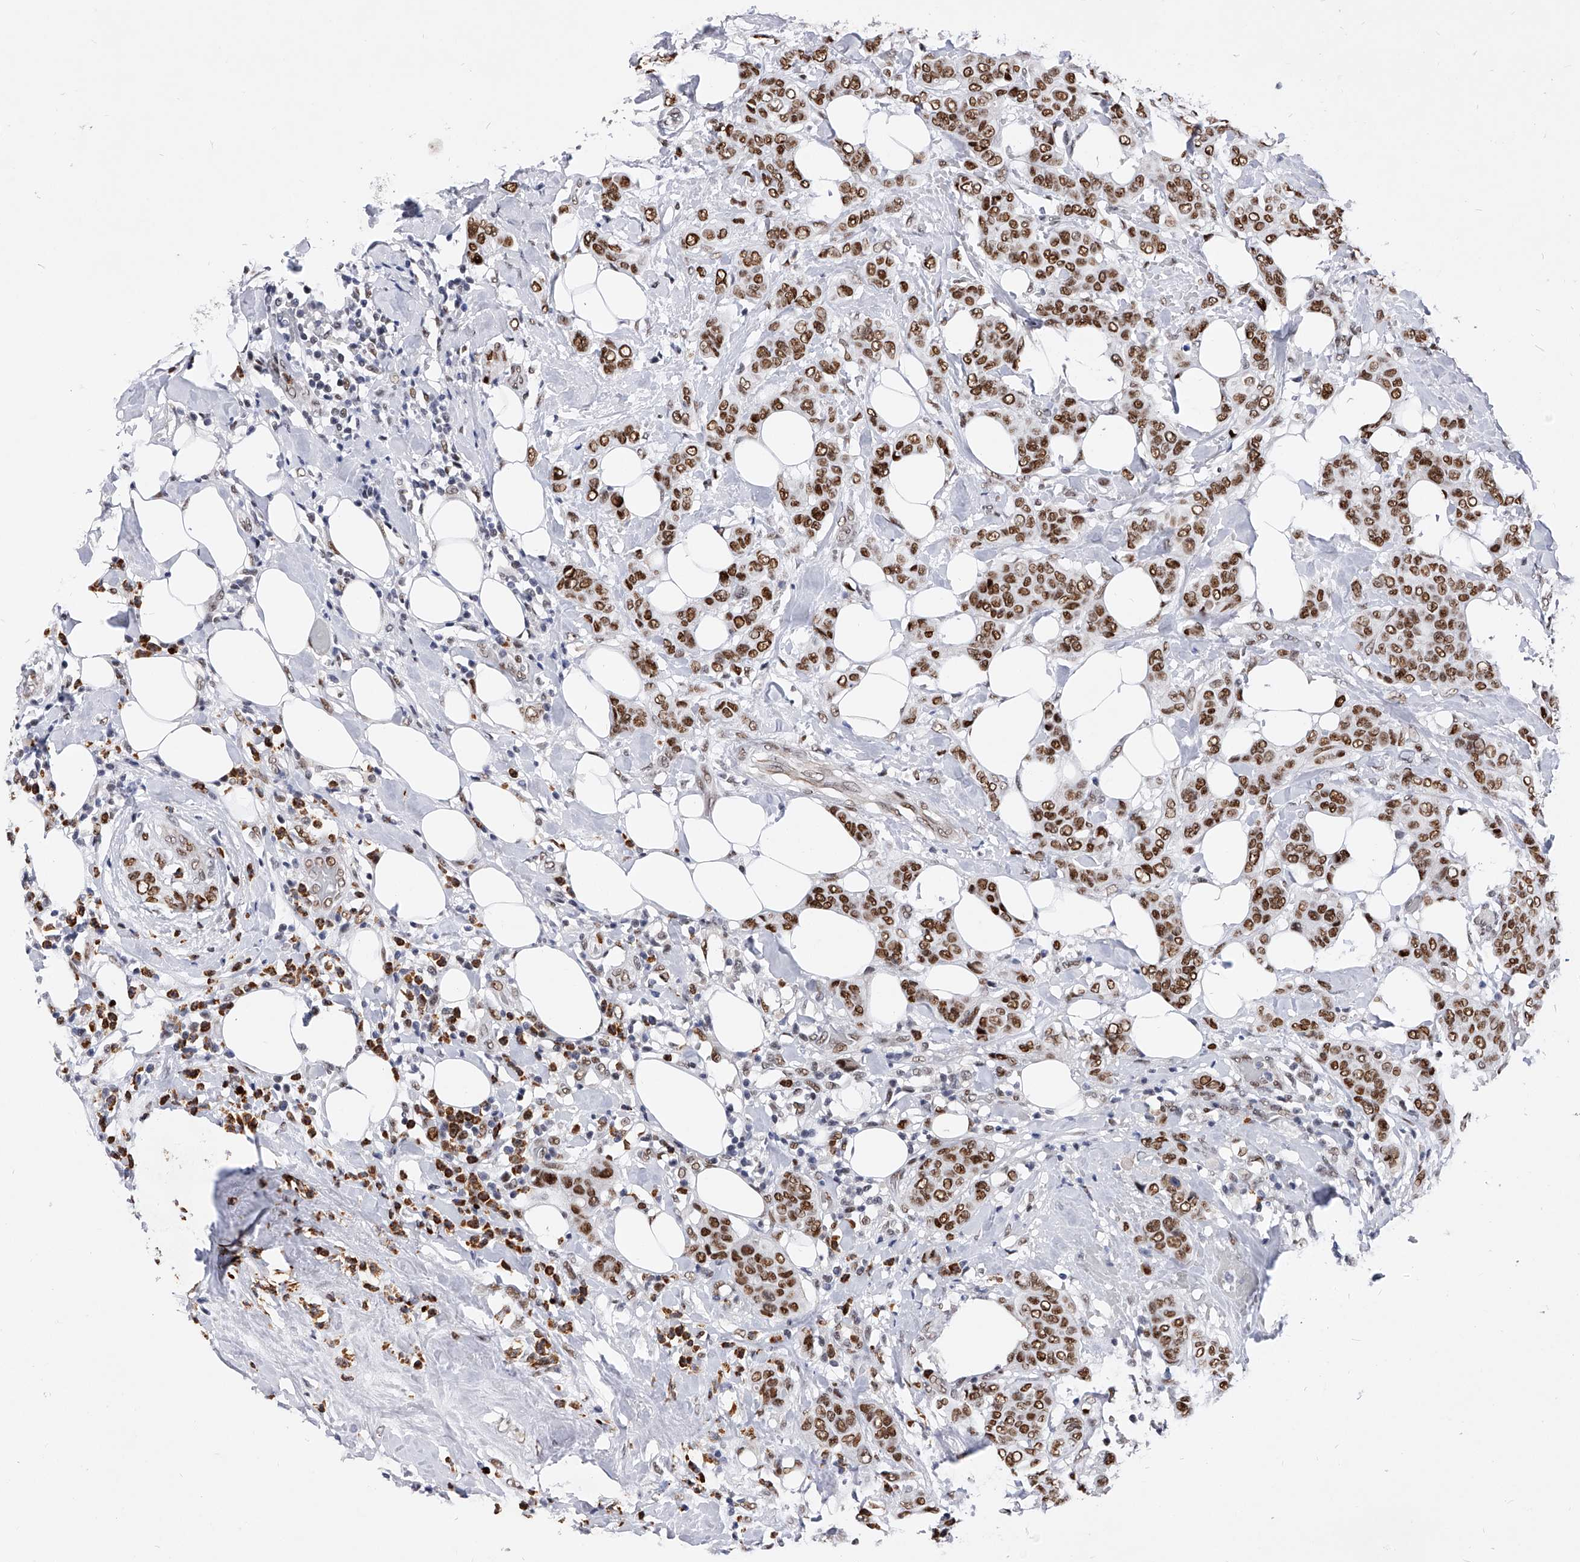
{"staining": {"intensity": "strong", "quantity": ">75%", "location": "nuclear"}, "tissue": "breast cancer", "cell_type": "Tumor cells", "image_type": "cancer", "snomed": [{"axis": "morphology", "description": "Lobular carcinoma"}, {"axis": "topography", "description": "Breast"}], "caption": "A photomicrograph of breast cancer stained for a protein shows strong nuclear brown staining in tumor cells.", "gene": "TESK2", "patient": {"sex": "female", "age": 51}}